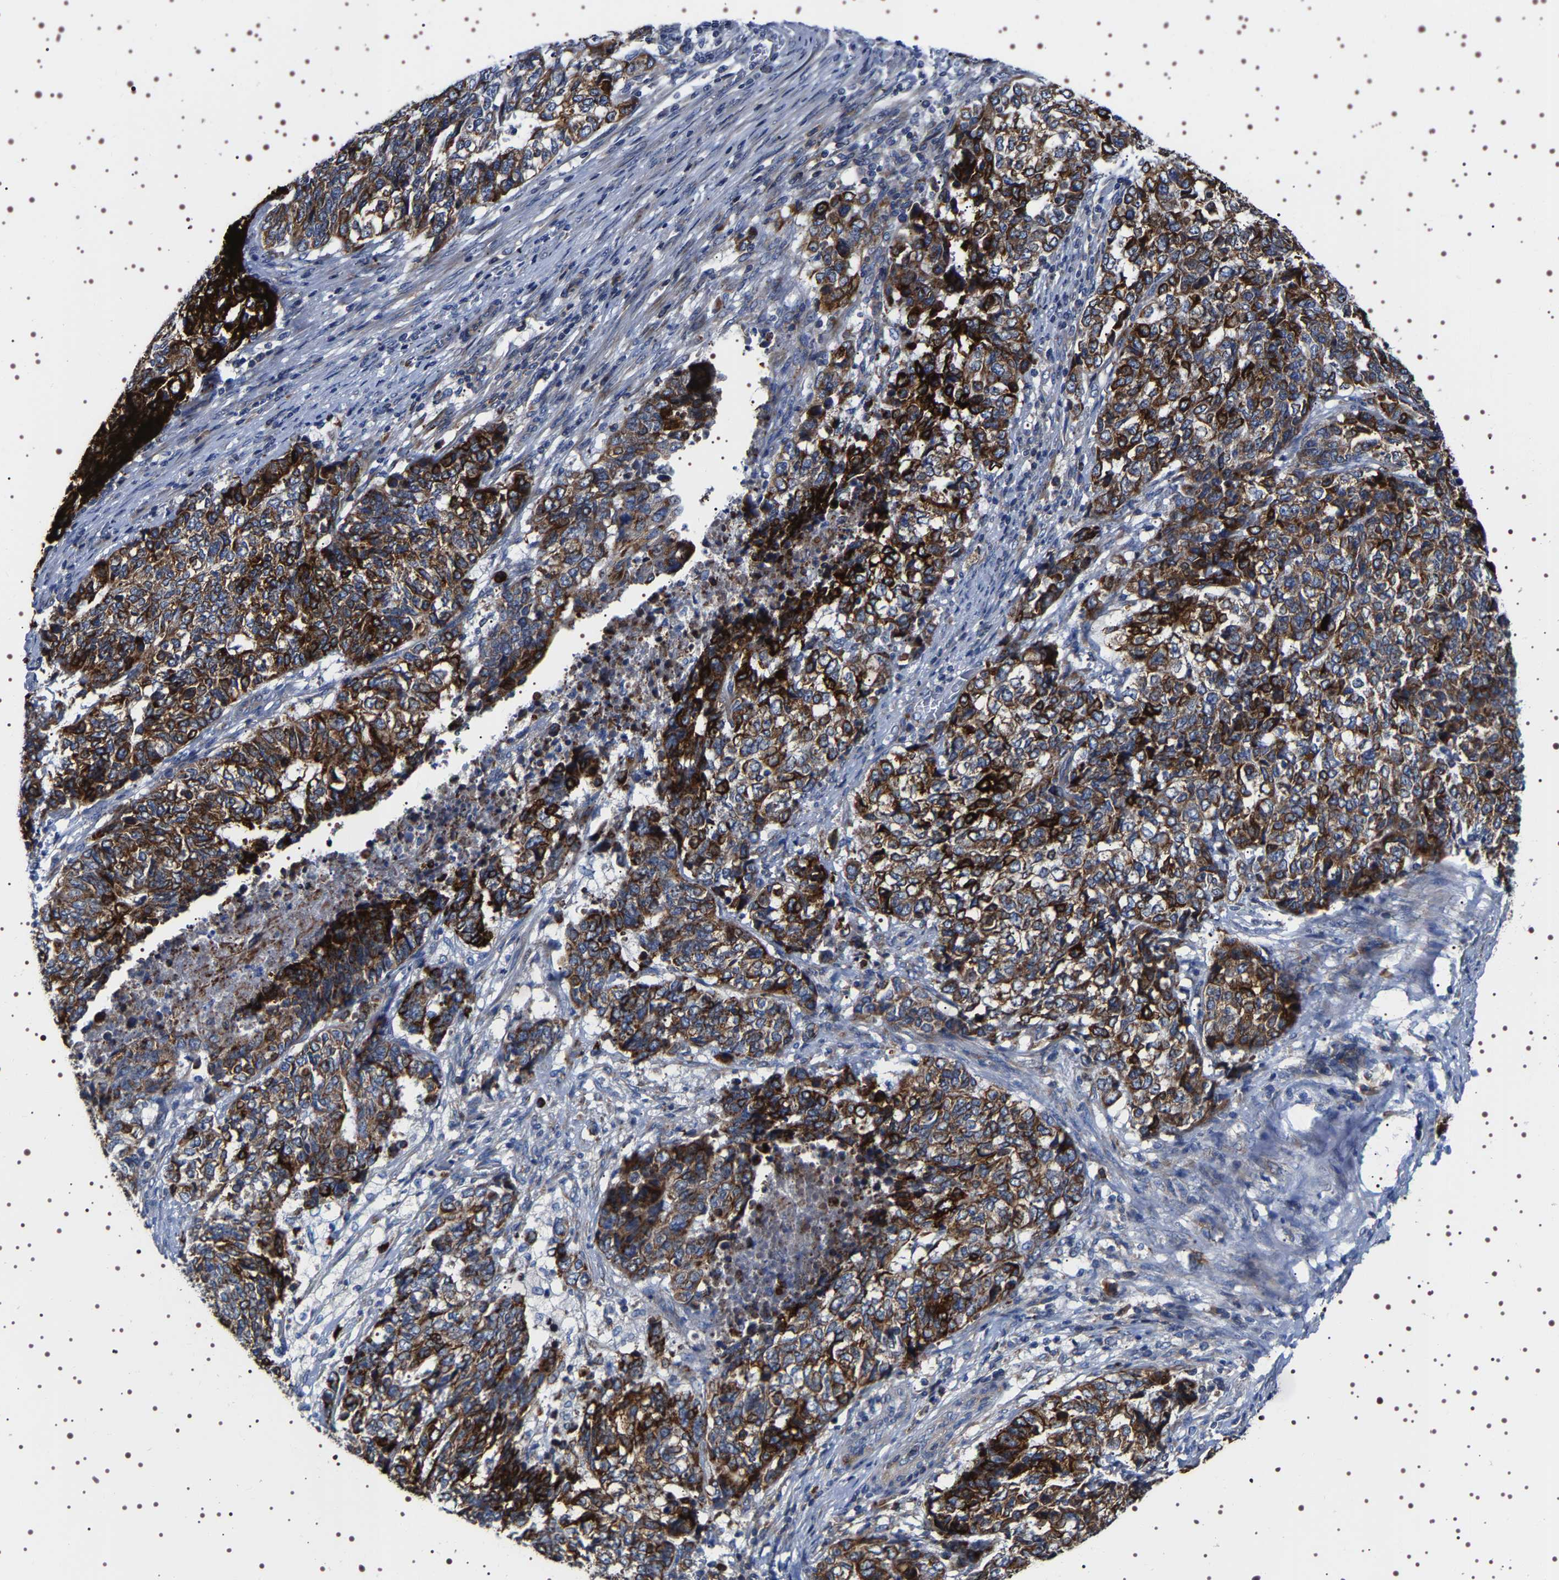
{"staining": {"intensity": "strong", "quantity": ">75%", "location": "cytoplasmic/membranous"}, "tissue": "endometrial cancer", "cell_type": "Tumor cells", "image_type": "cancer", "snomed": [{"axis": "morphology", "description": "Adenocarcinoma, NOS"}, {"axis": "topography", "description": "Endometrium"}], "caption": "Approximately >75% of tumor cells in endometrial cancer reveal strong cytoplasmic/membranous protein expression as visualized by brown immunohistochemical staining.", "gene": "SQLE", "patient": {"sex": "female", "age": 80}}